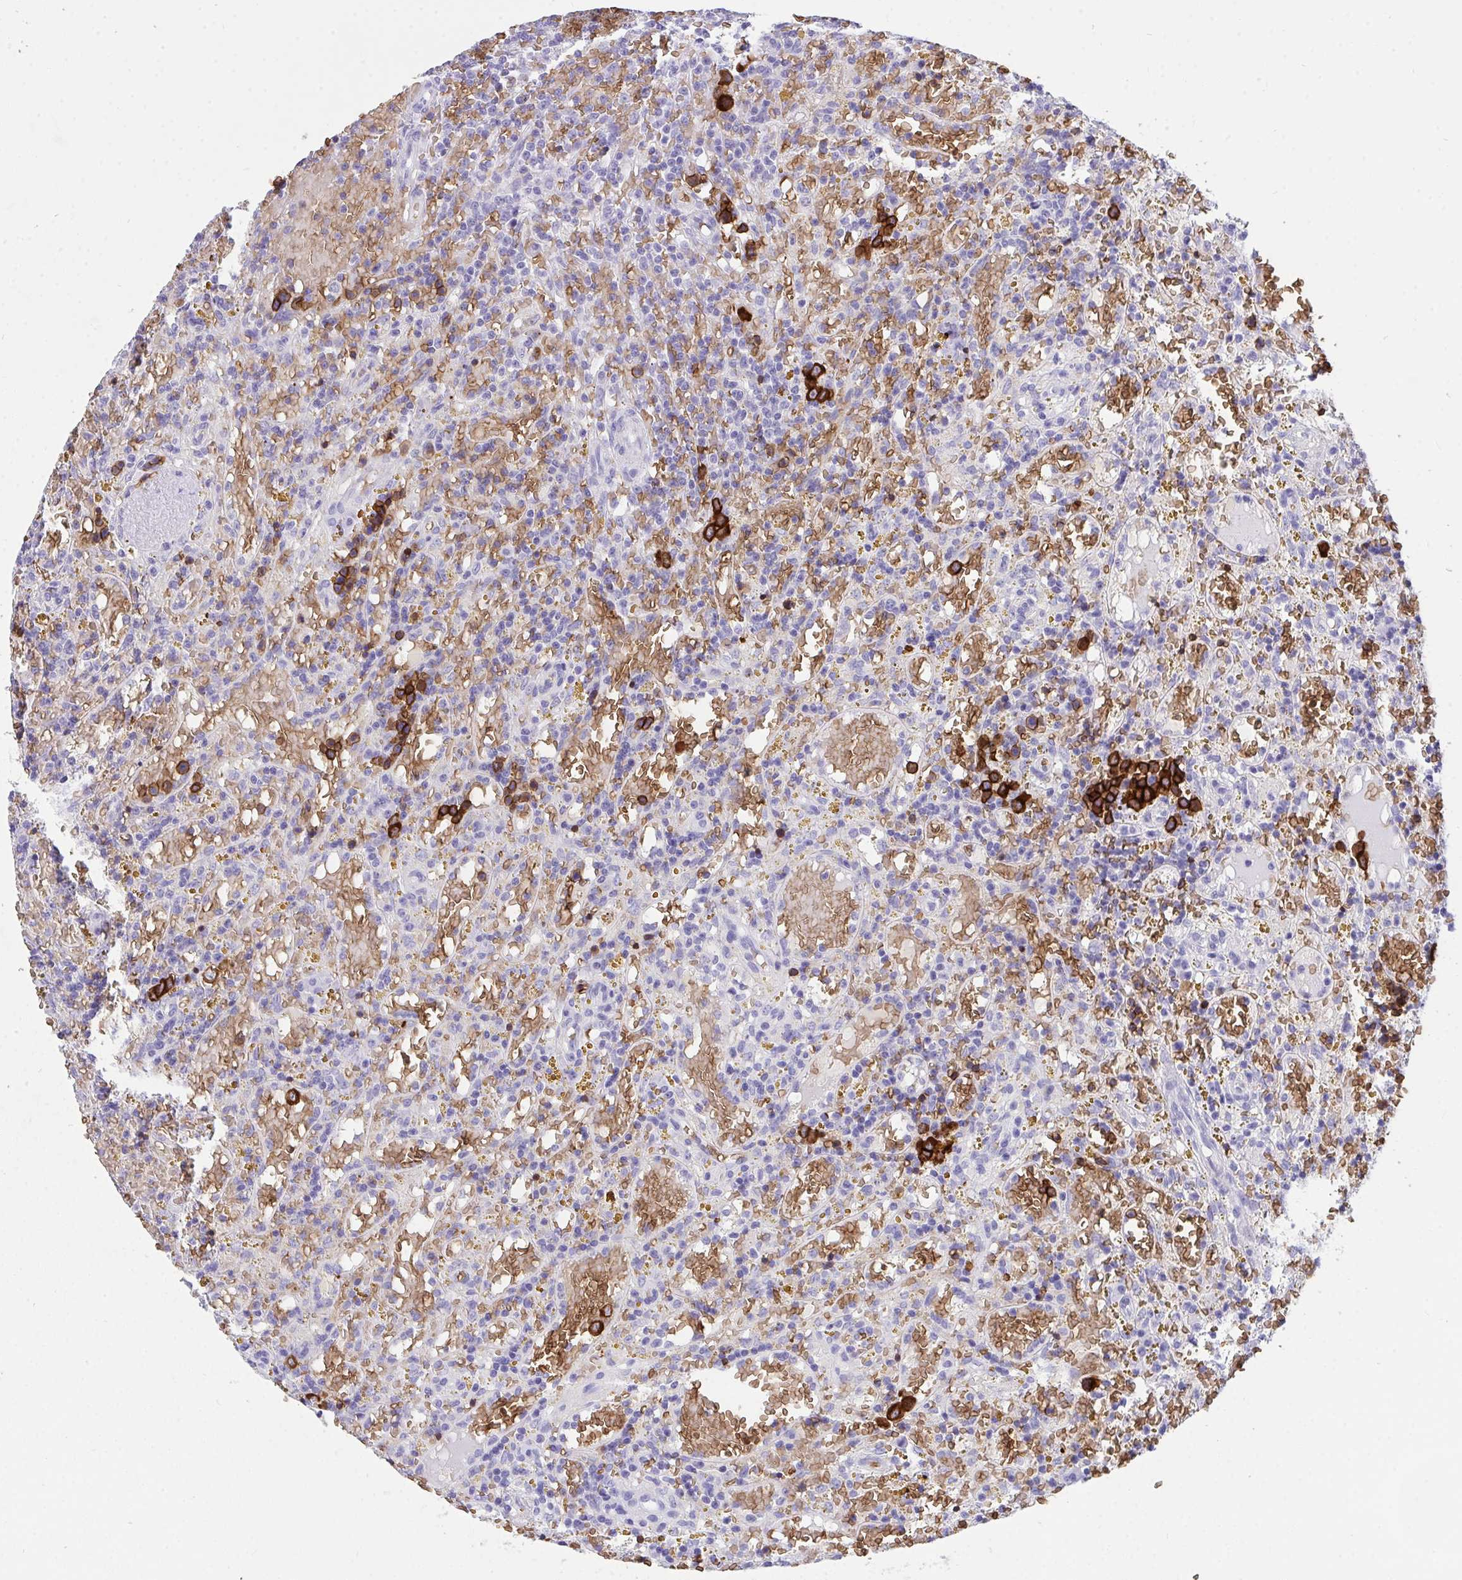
{"staining": {"intensity": "strong", "quantity": "<25%", "location": "cytoplasmic/membranous"}, "tissue": "lymphoma", "cell_type": "Tumor cells", "image_type": "cancer", "snomed": [{"axis": "morphology", "description": "Malignant lymphoma, non-Hodgkin's type, Low grade"}, {"axis": "topography", "description": "Spleen"}], "caption": "A brown stain shows strong cytoplasmic/membranous positivity of a protein in low-grade malignant lymphoma, non-Hodgkin's type tumor cells. Using DAB (brown) and hematoxylin (blue) stains, captured at high magnification using brightfield microscopy.", "gene": "ANK1", "patient": {"sex": "female", "age": 65}}